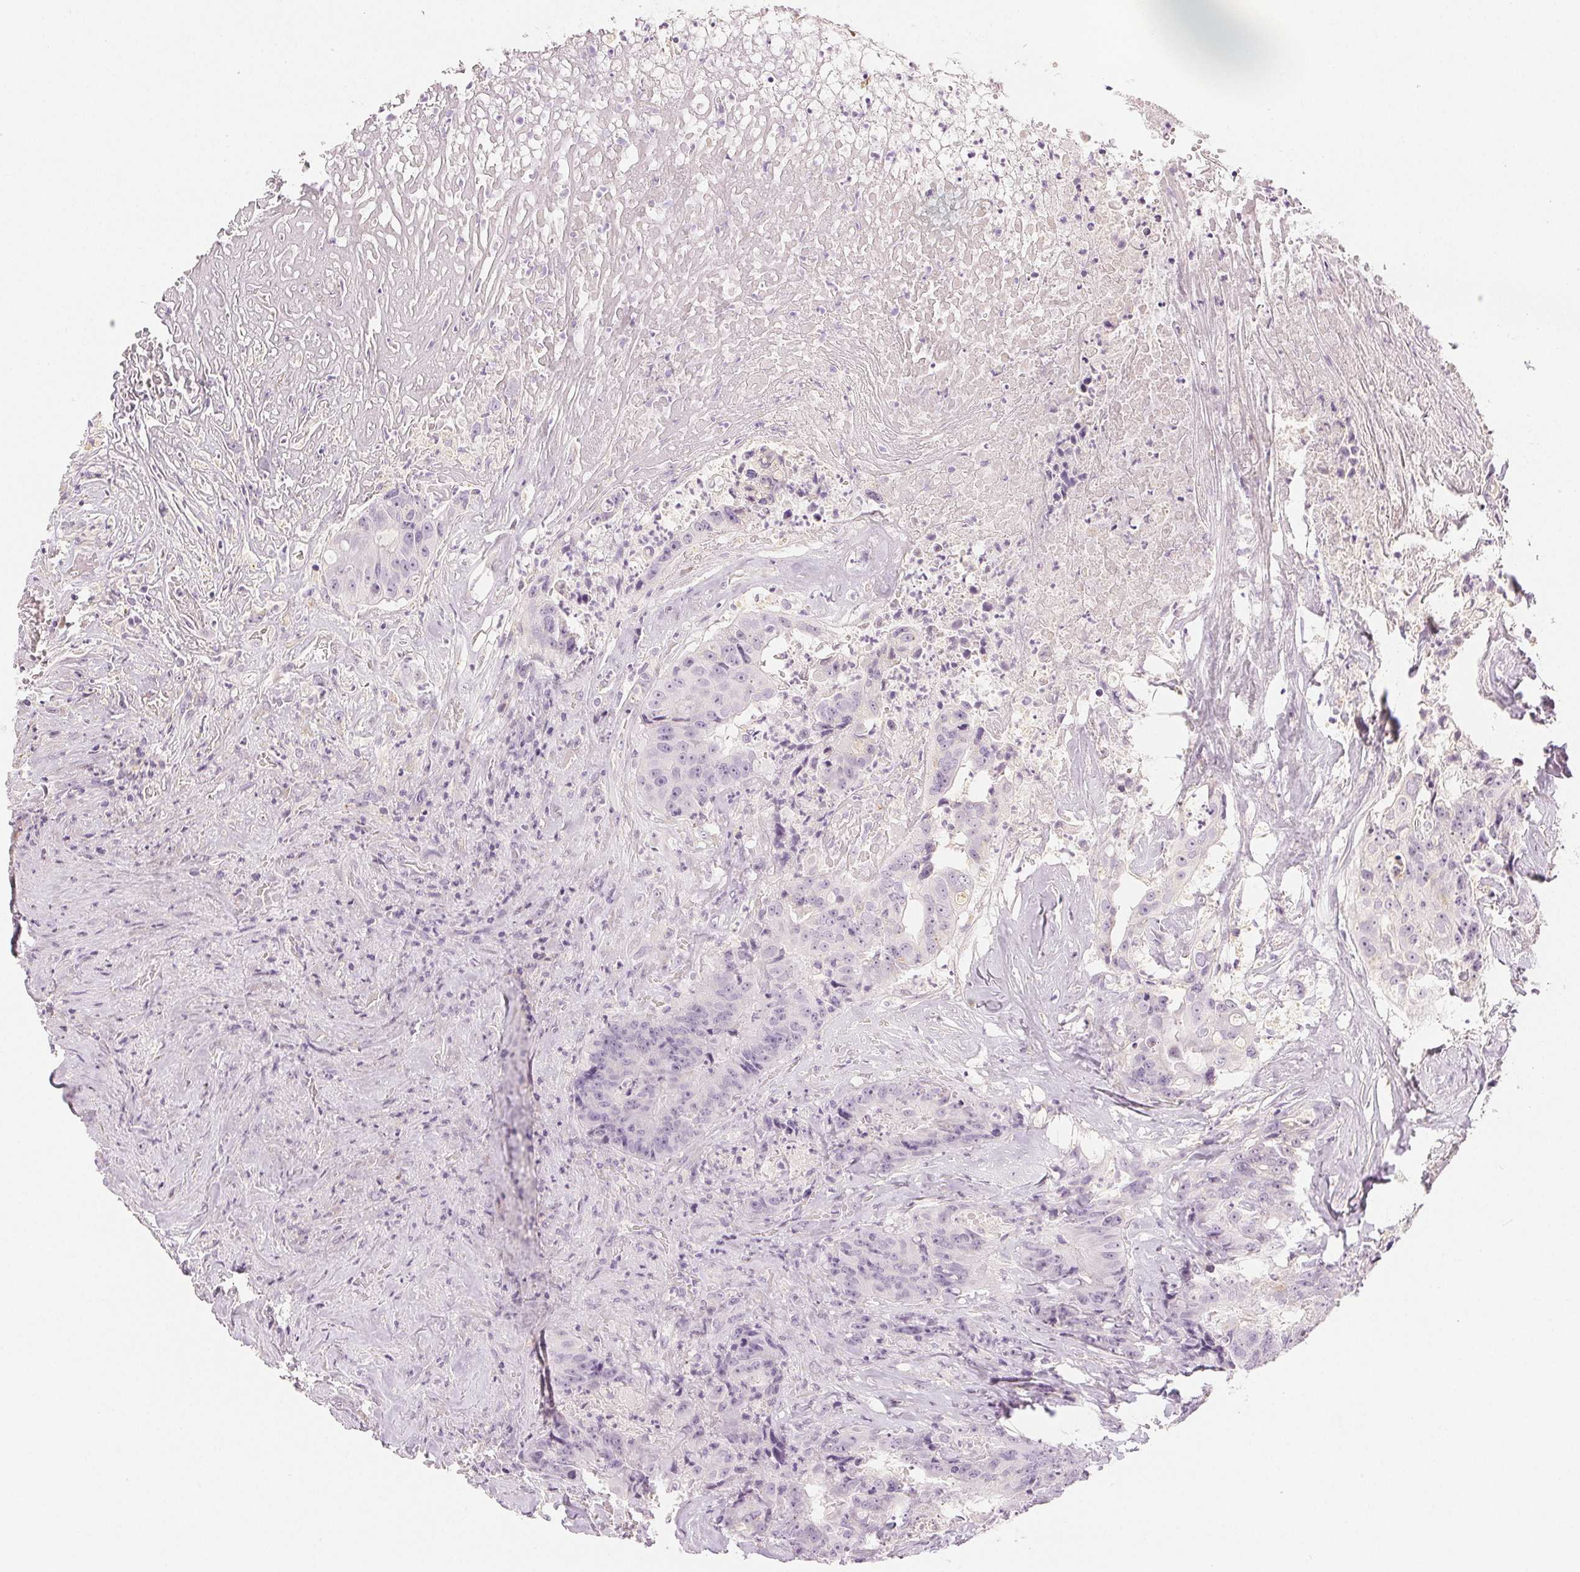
{"staining": {"intensity": "negative", "quantity": "none", "location": "none"}, "tissue": "colorectal cancer", "cell_type": "Tumor cells", "image_type": "cancer", "snomed": [{"axis": "morphology", "description": "Adenocarcinoma, NOS"}, {"axis": "topography", "description": "Rectum"}], "caption": "DAB (3,3'-diaminobenzidine) immunohistochemical staining of human colorectal cancer demonstrates no significant expression in tumor cells.", "gene": "SLC5A2", "patient": {"sex": "female", "age": 62}}